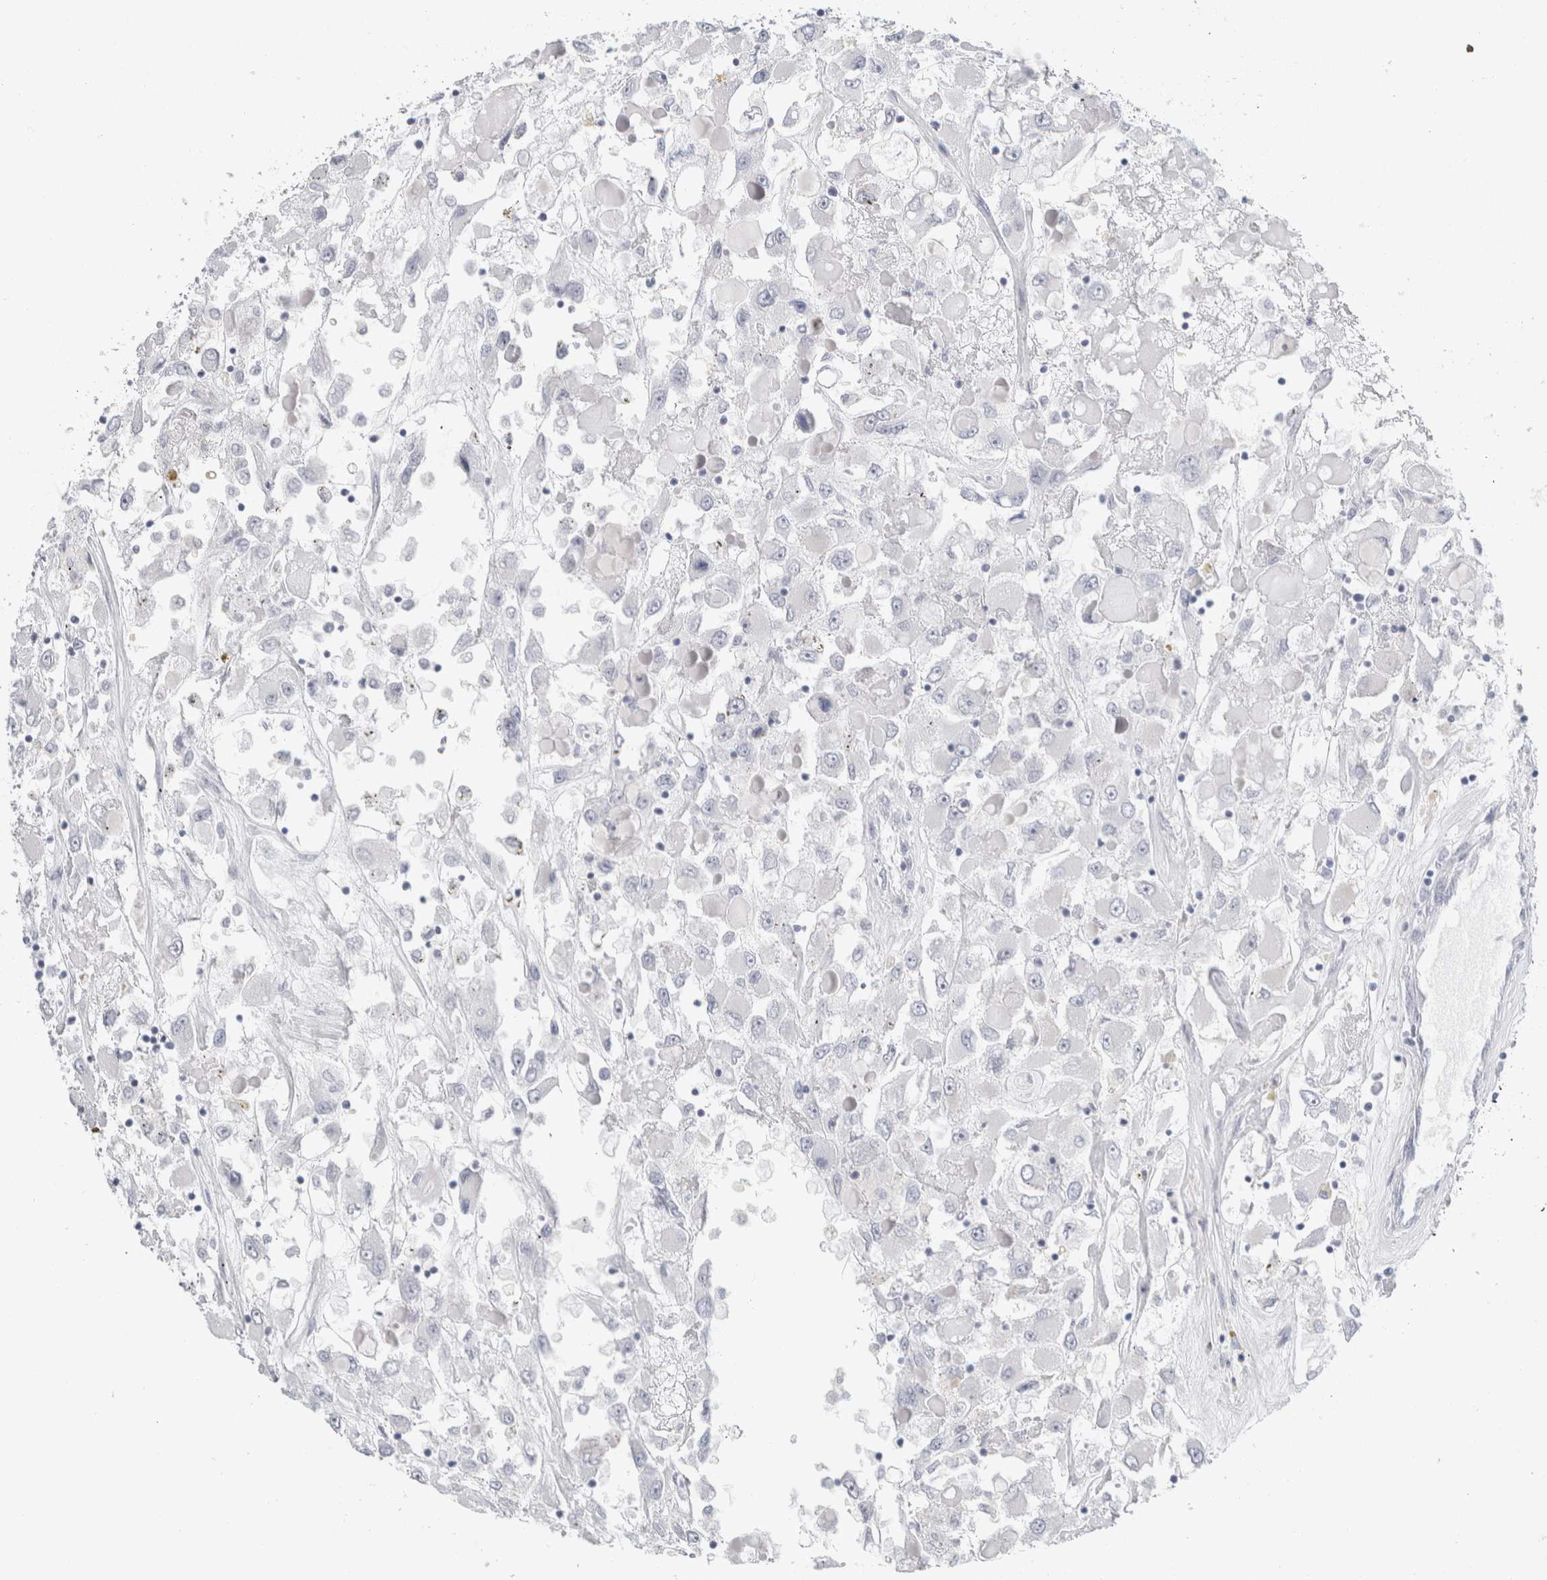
{"staining": {"intensity": "negative", "quantity": "none", "location": "none"}, "tissue": "renal cancer", "cell_type": "Tumor cells", "image_type": "cancer", "snomed": [{"axis": "morphology", "description": "Adenocarcinoma, NOS"}, {"axis": "topography", "description": "Kidney"}], "caption": "The photomicrograph reveals no staining of tumor cells in renal adenocarcinoma.", "gene": "RPH3AL", "patient": {"sex": "female", "age": 52}}